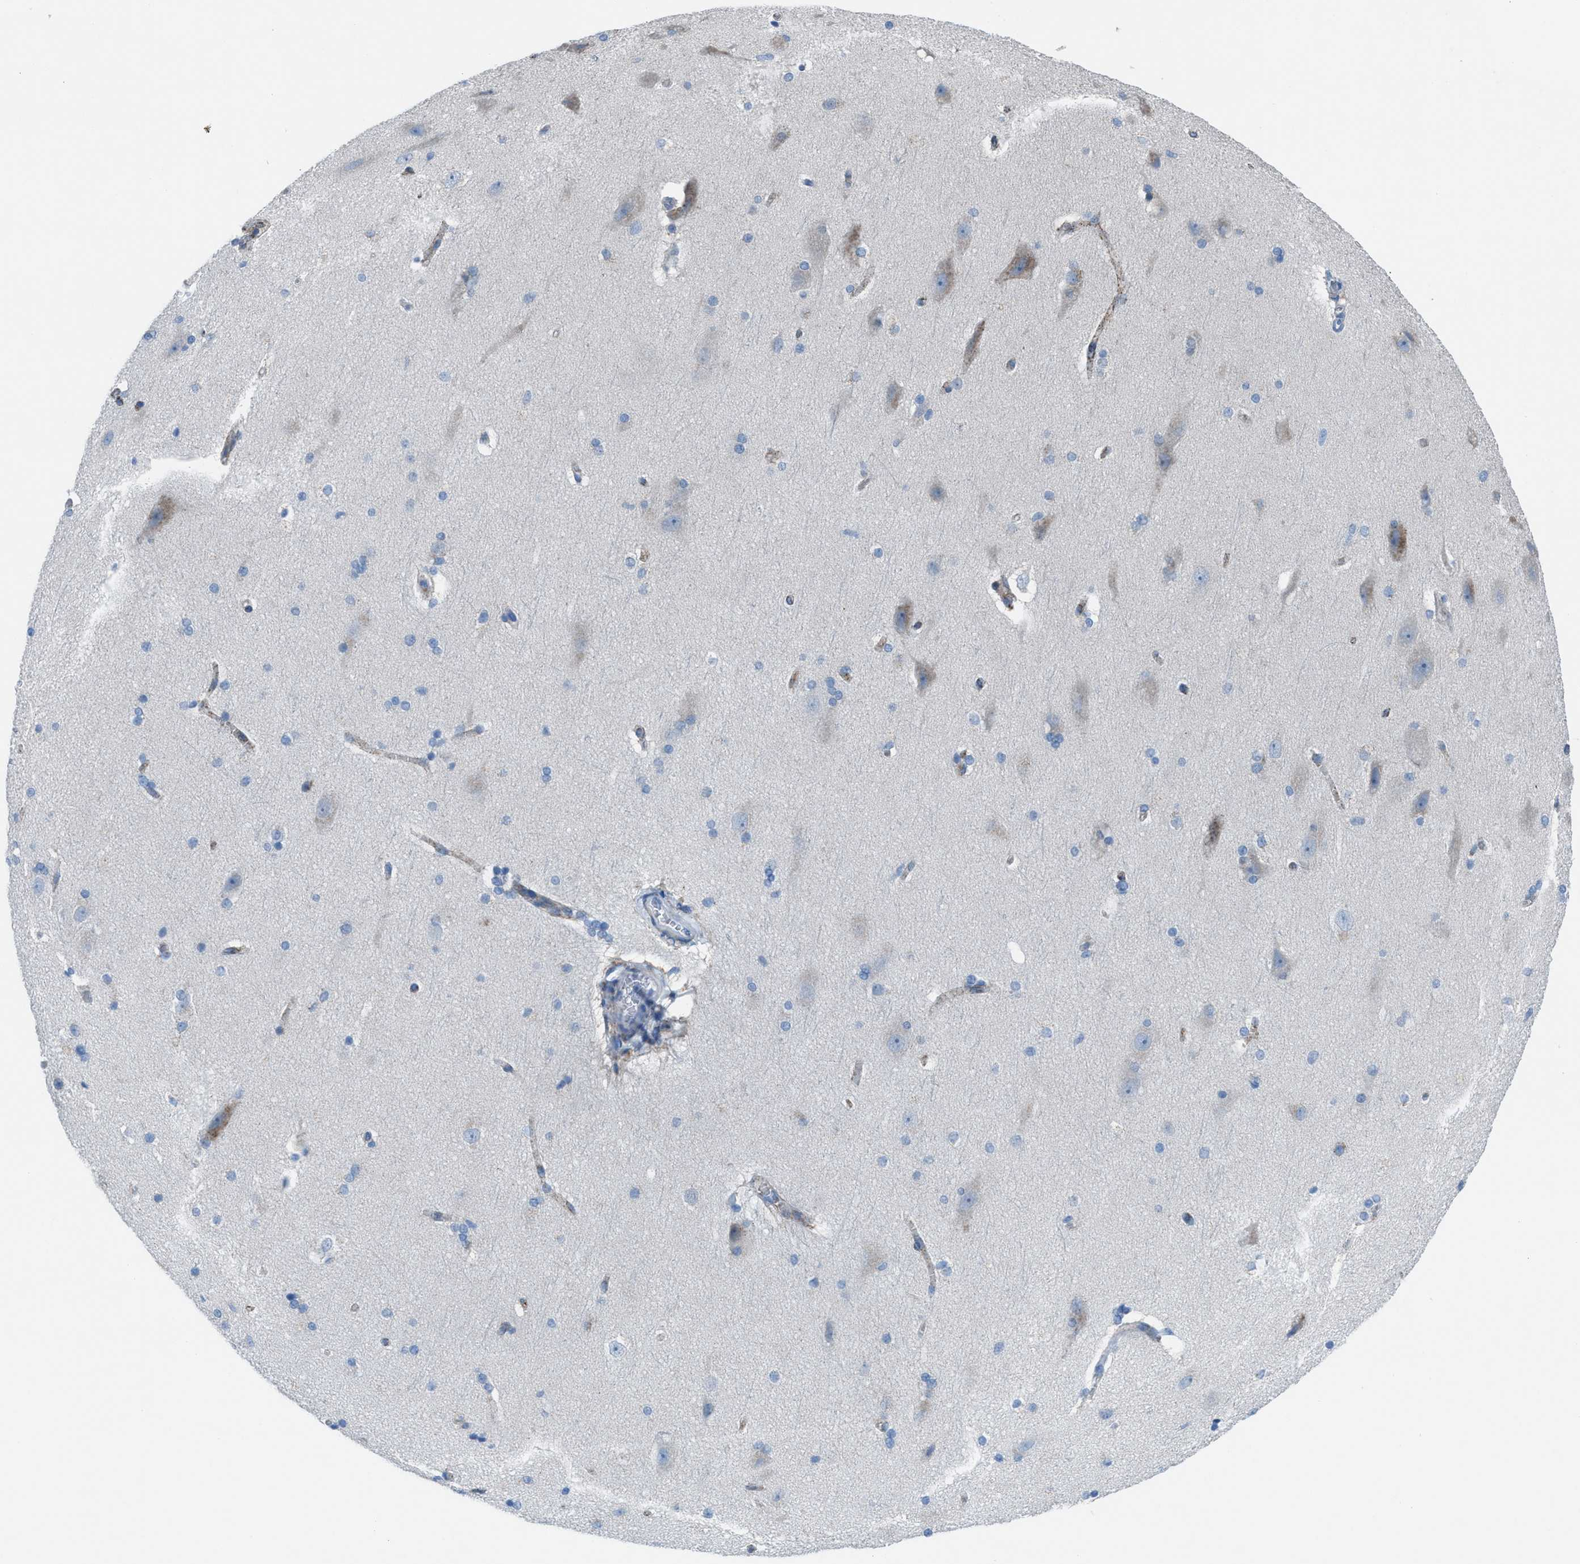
{"staining": {"intensity": "moderate", "quantity": ">75%", "location": "cytoplasmic/membranous"}, "tissue": "cerebral cortex", "cell_type": "Endothelial cells", "image_type": "normal", "snomed": [{"axis": "morphology", "description": "Normal tissue, NOS"}, {"axis": "topography", "description": "Cerebral cortex"}, {"axis": "topography", "description": "Hippocampus"}], "caption": "Immunohistochemical staining of unremarkable human cerebral cortex exhibits moderate cytoplasmic/membranous protein positivity in about >75% of endothelial cells.", "gene": "CD1B", "patient": {"sex": "female", "age": 19}}